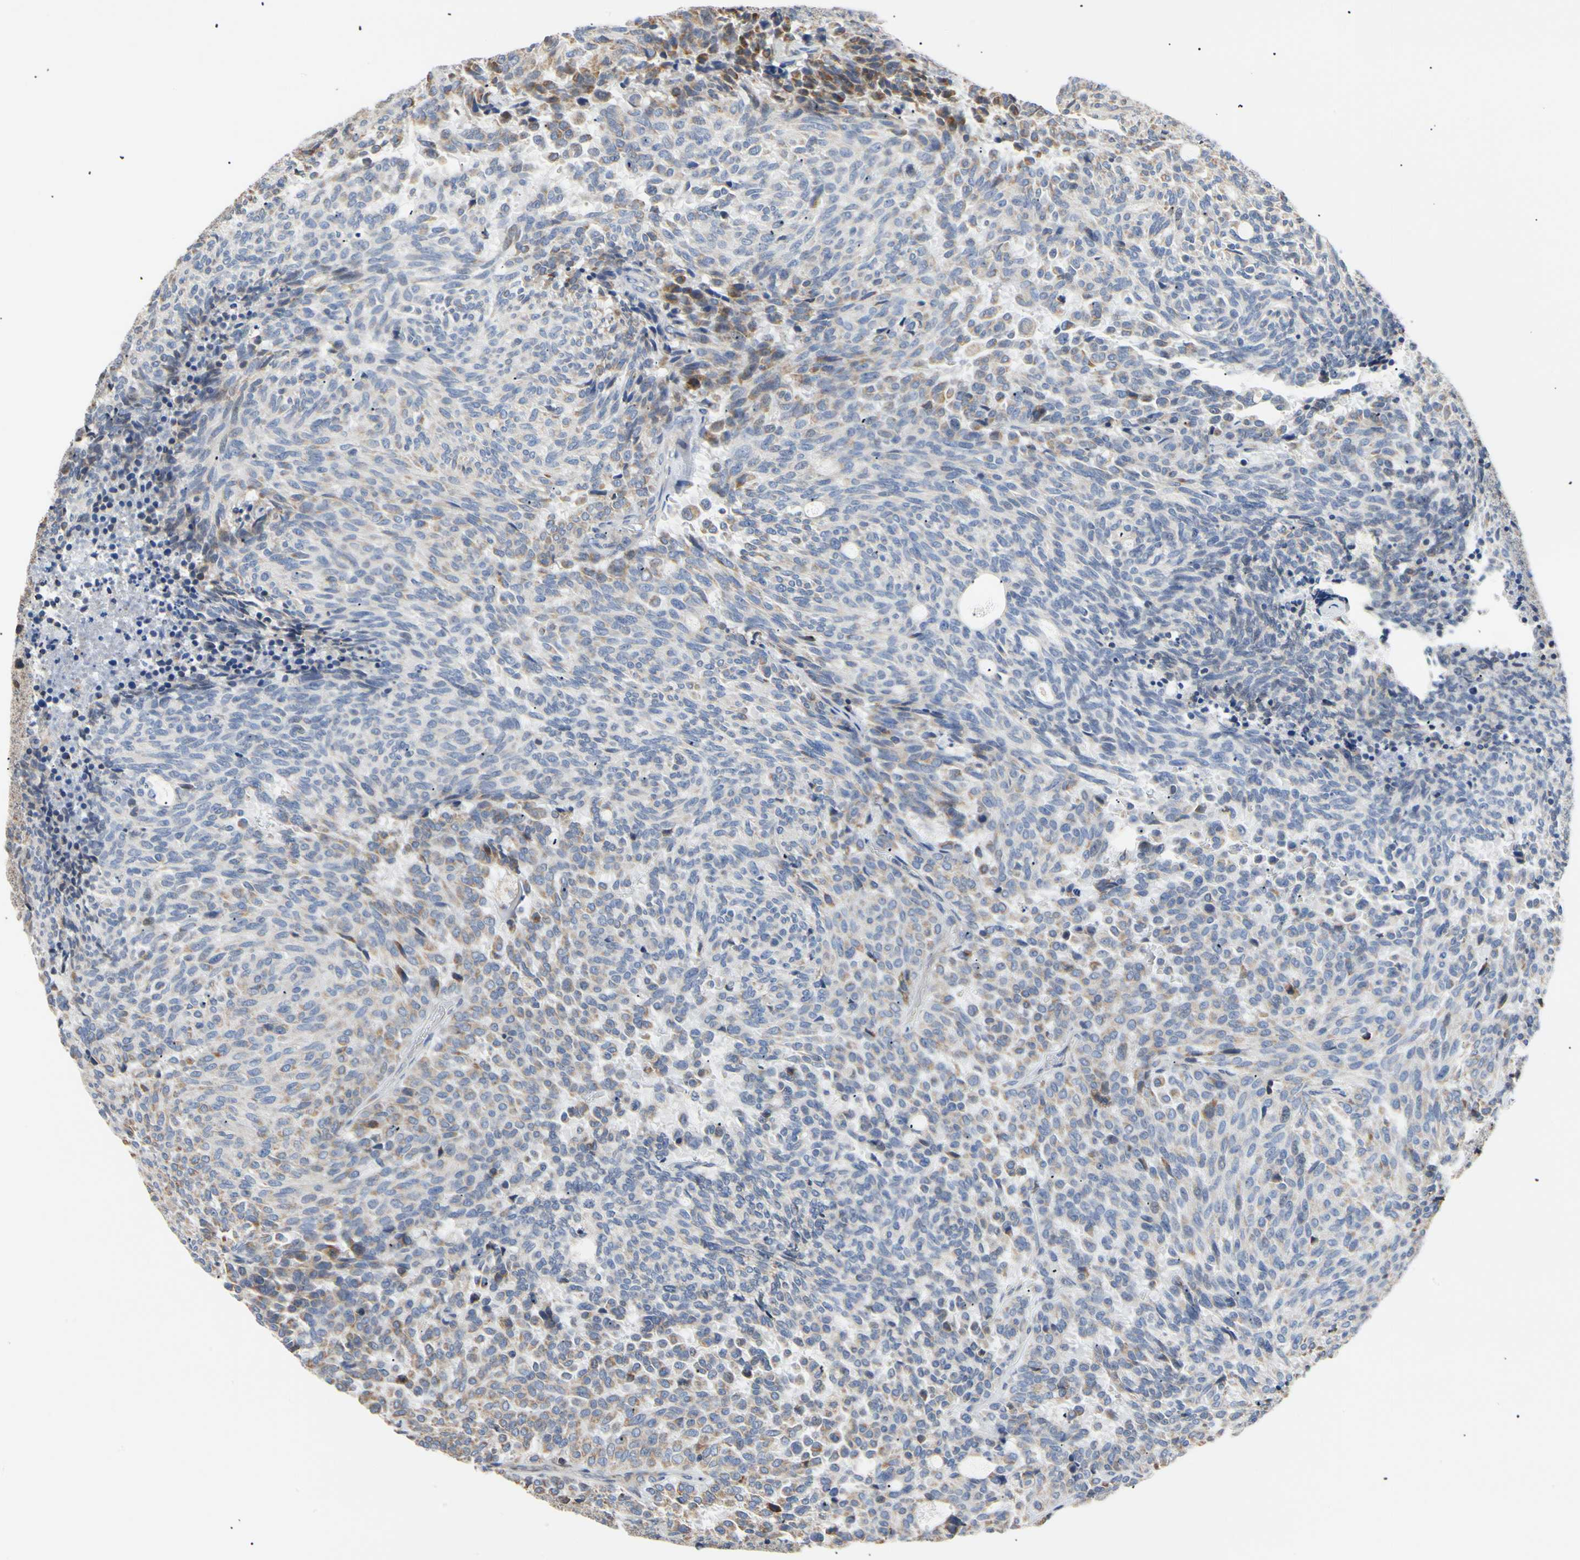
{"staining": {"intensity": "weak", "quantity": "<25%", "location": "cytoplasmic/membranous"}, "tissue": "carcinoid", "cell_type": "Tumor cells", "image_type": "cancer", "snomed": [{"axis": "morphology", "description": "Carcinoid, malignant, NOS"}, {"axis": "topography", "description": "Pancreas"}], "caption": "Human carcinoid stained for a protein using immunohistochemistry (IHC) exhibits no positivity in tumor cells.", "gene": "PLGRKT", "patient": {"sex": "female", "age": 54}}